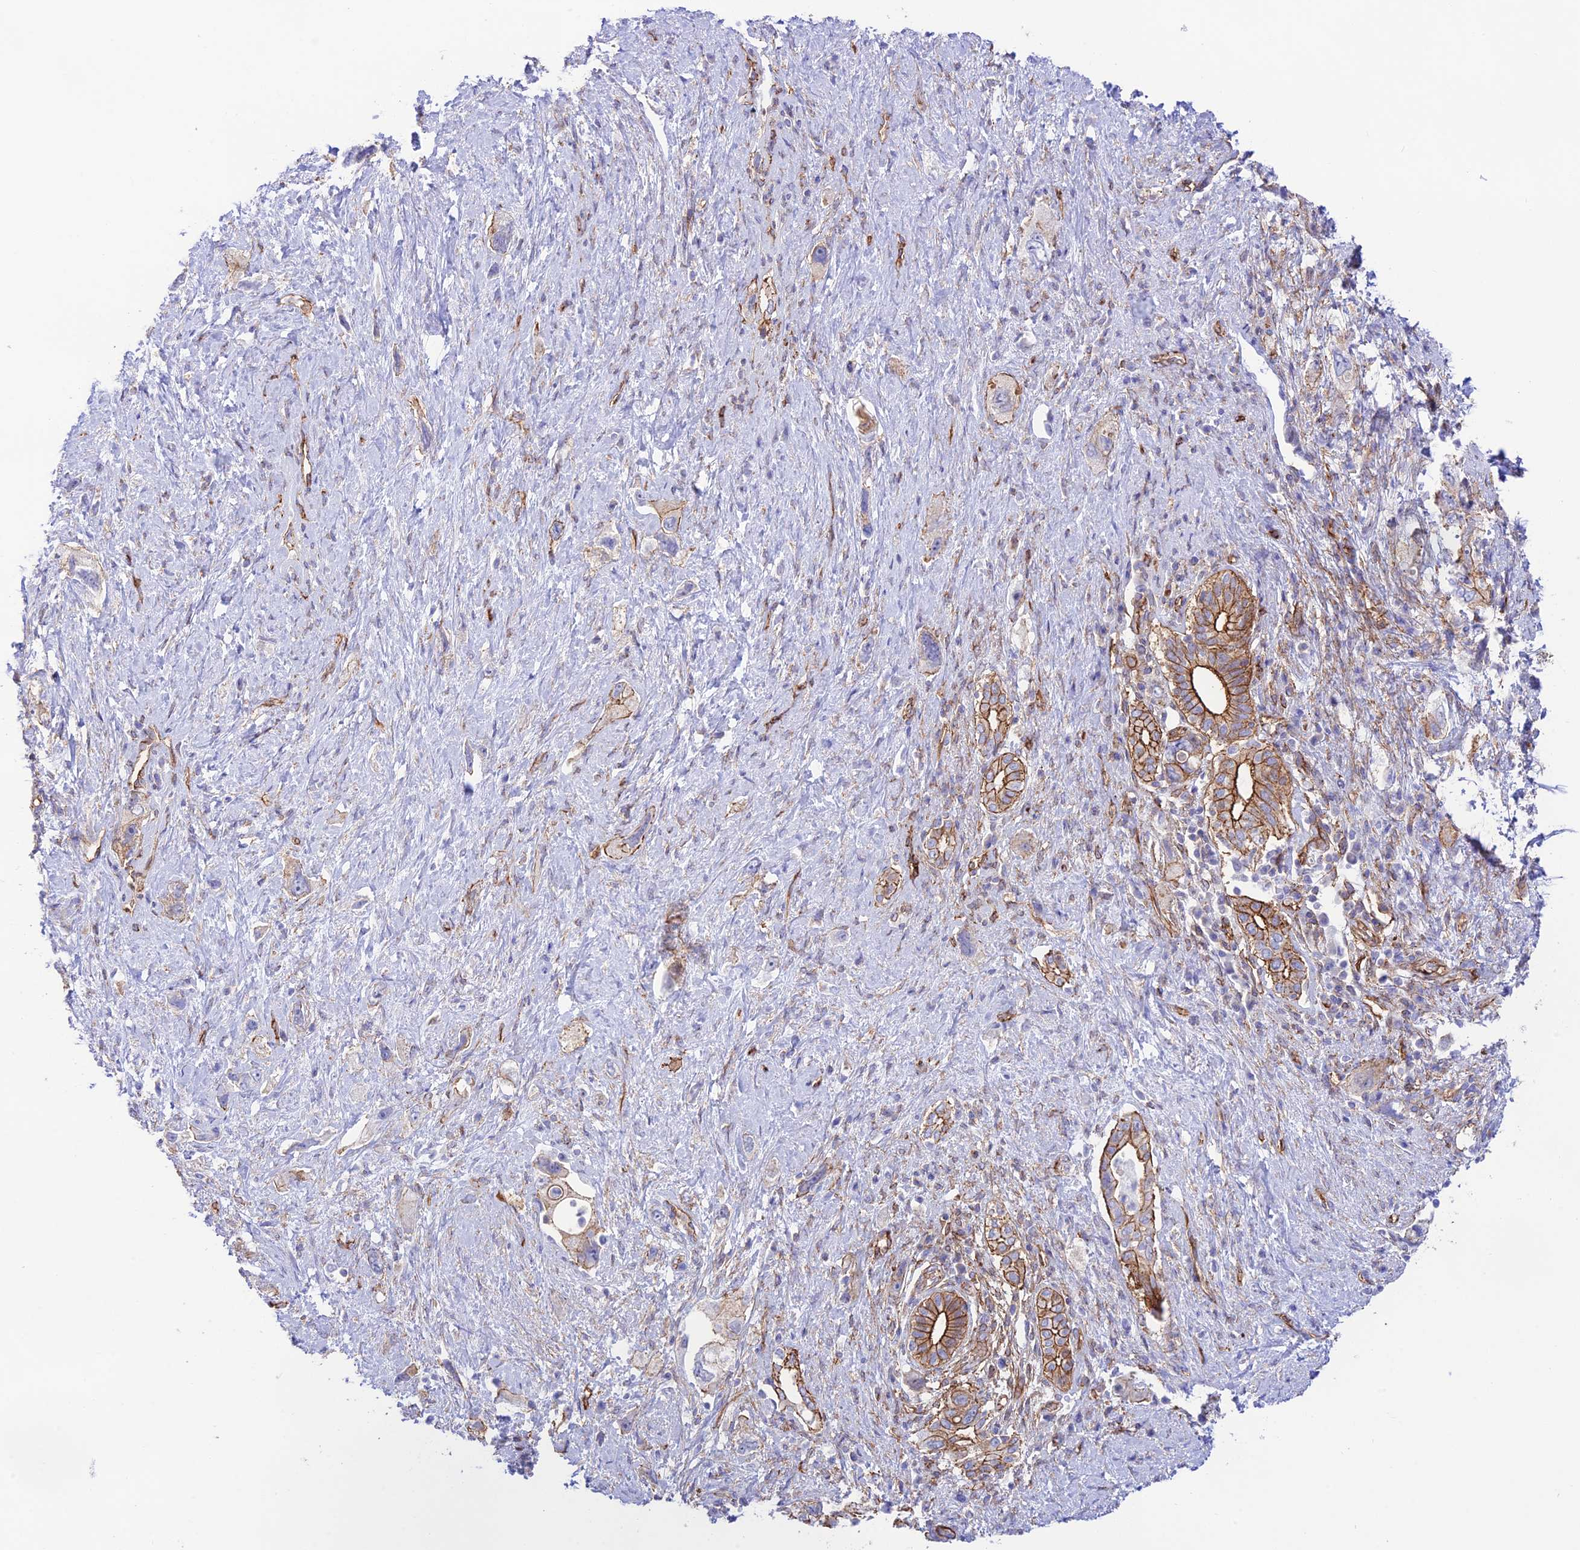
{"staining": {"intensity": "strong", "quantity": "25%-75%", "location": "cytoplasmic/membranous"}, "tissue": "pancreatic cancer", "cell_type": "Tumor cells", "image_type": "cancer", "snomed": [{"axis": "morphology", "description": "Adenocarcinoma, NOS"}, {"axis": "topography", "description": "Pancreas"}], "caption": "Human adenocarcinoma (pancreatic) stained with a brown dye demonstrates strong cytoplasmic/membranous positive staining in approximately 25%-75% of tumor cells.", "gene": "YPEL5", "patient": {"sex": "female", "age": 73}}